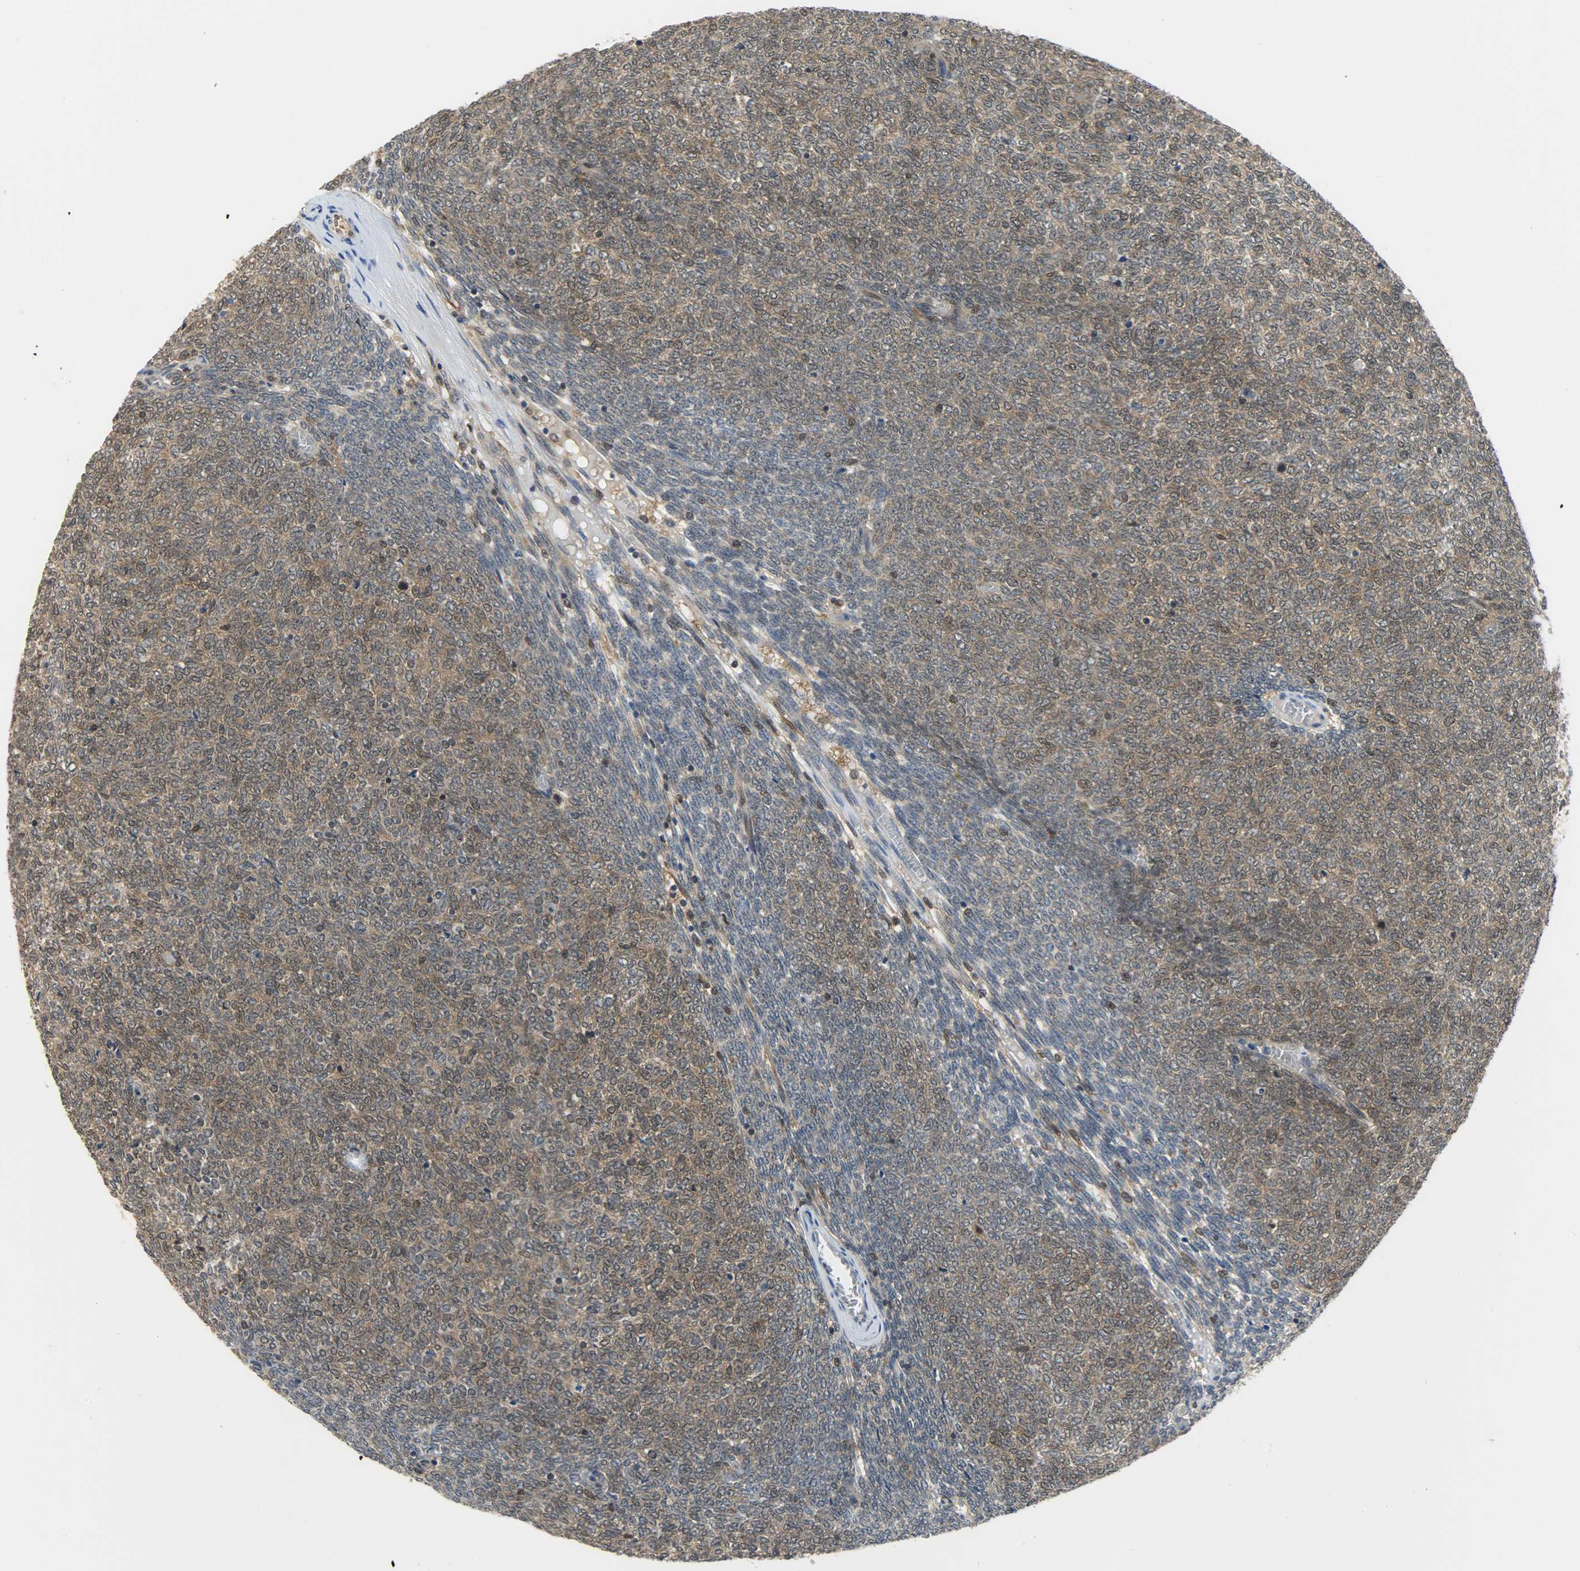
{"staining": {"intensity": "moderate", "quantity": ">75%", "location": "cytoplasmic/membranous,nuclear"}, "tissue": "renal cancer", "cell_type": "Tumor cells", "image_type": "cancer", "snomed": [{"axis": "morphology", "description": "Neoplasm, malignant, NOS"}, {"axis": "topography", "description": "Kidney"}], "caption": "The histopathology image shows immunohistochemical staining of neoplasm (malignant) (renal). There is moderate cytoplasmic/membranous and nuclear staining is present in approximately >75% of tumor cells. (DAB (3,3'-diaminobenzidine) IHC, brown staining for protein, blue staining for nuclei).", "gene": "EIF4EBP1", "patient": {"sex": "male", "age": 28}}